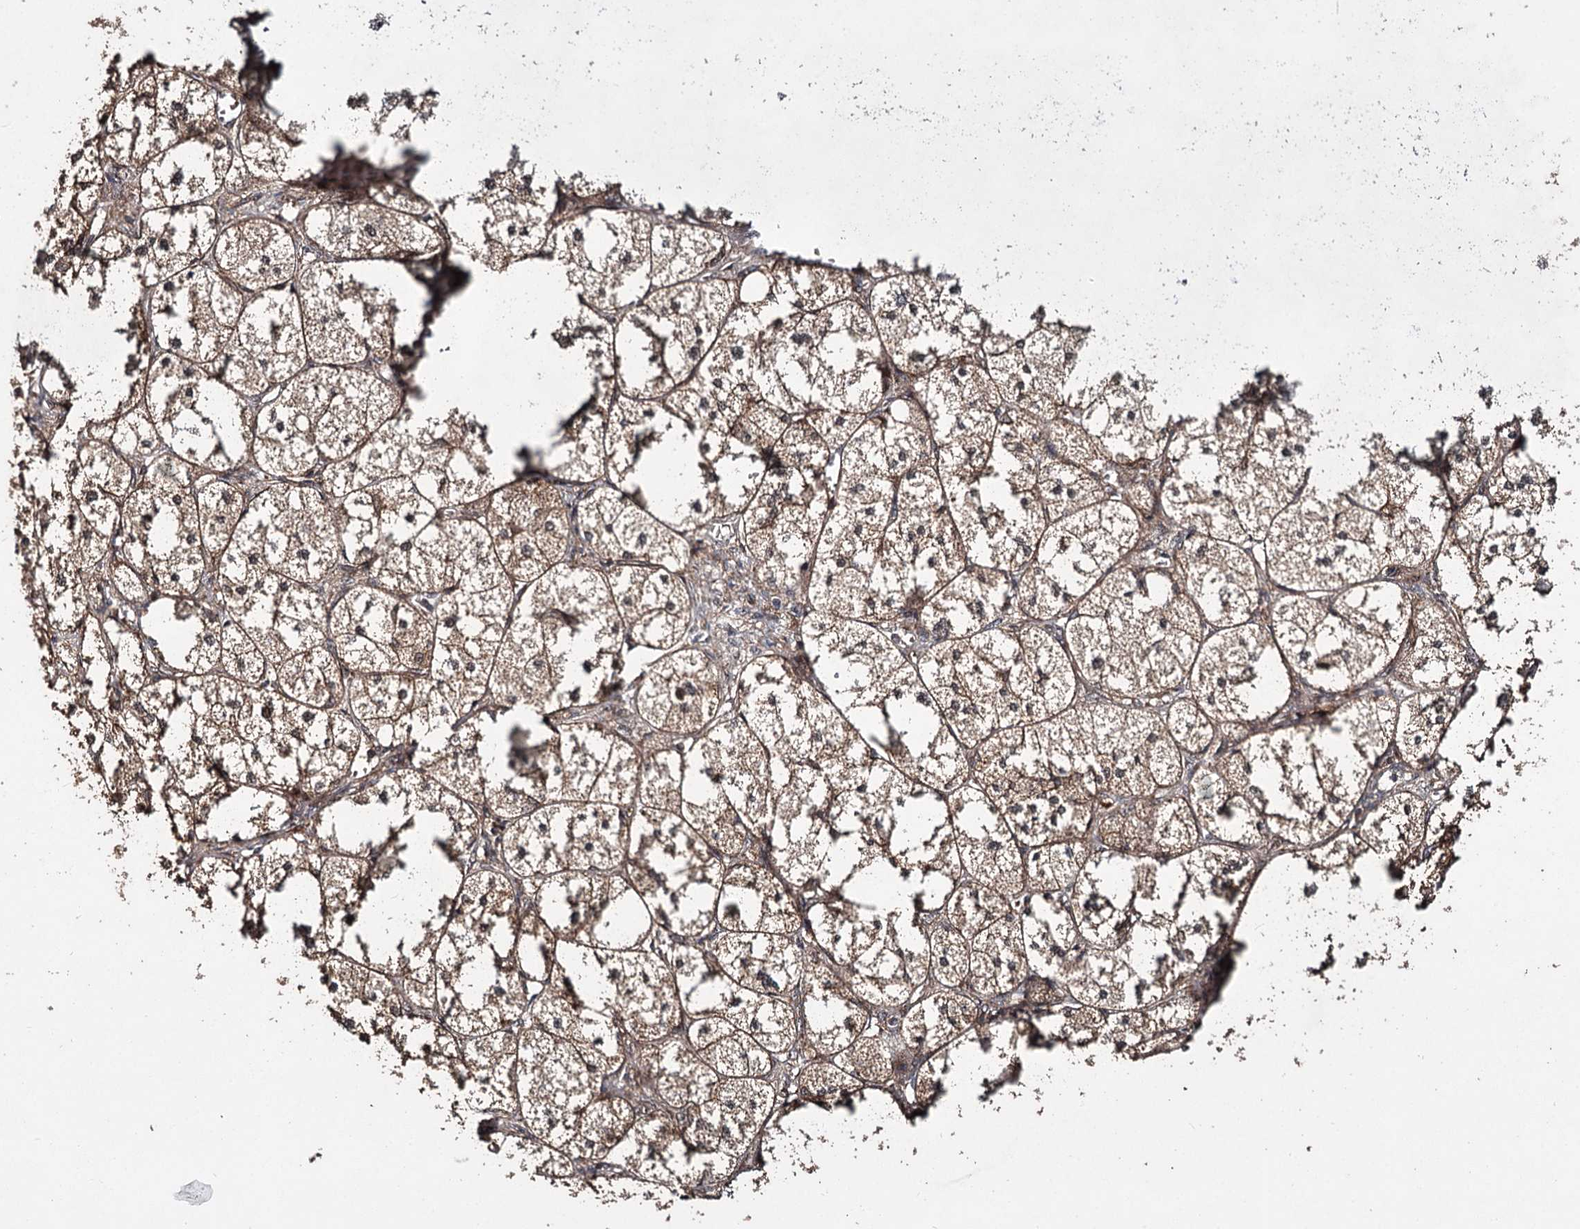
{"staining": {"intensity": "strong", "quantity": "25%-75%", "location": "cytoplasmic/membranous,nuclear"}, "tissue": "adrenal gland", "cell_type": "Glandular cells", "image_type": "normal", "snomed": [{"axis": "morphology", "description": "Normal tissue, NOS"}, {"axis": "topography", "description": "Adrenal gland"}], "caption": "The immunohistochemical stain labels strong cytoplasmic/membranous,nuclear positivity in glandular cells of benign adrenal gland. Nuclei are stained in blue.", "gene": "MKNK2", "patient": {"sex": "female", "age": 61}}